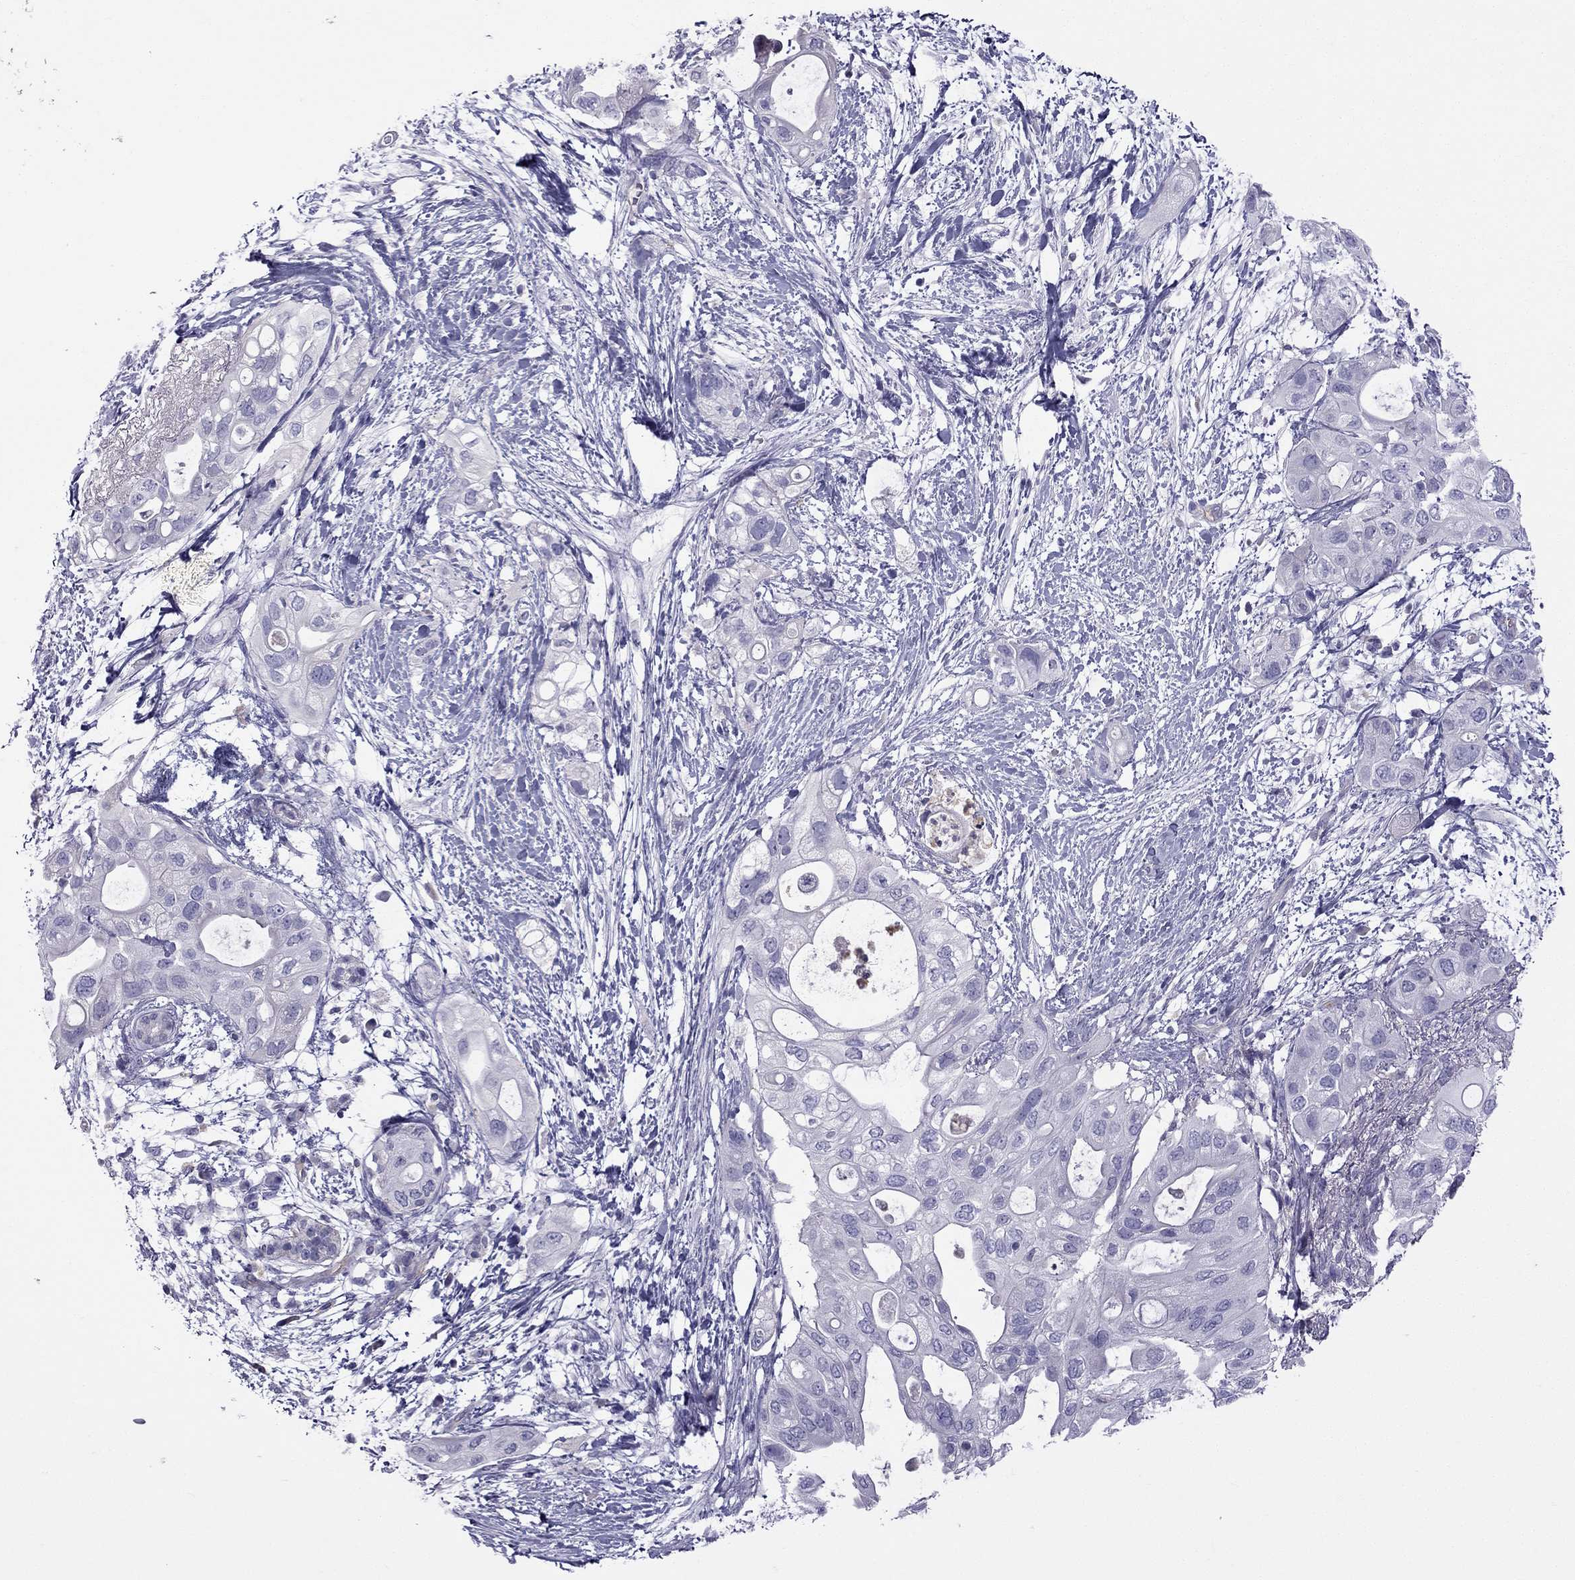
{"staining": {"intensity": "negative", "quantity": "none", "location": "none"}, "tissue": "pancreatic cancer", "cell_type": "Tumor cells", "image_type": "cancer", "snomed": [{"axis": "morphology", "description": "Adenocarcinoma, NOS"}, {"axis": "topography", "description": "Pancreas"}], "caption": "High power microscopy histopathology image of an immunohistochemistry (IHC) micrograph of pancreatic cancer, revealing no significant positivity in tumor cells.", "gene": "STOML3", "patient": {"sex": "female", "age": 72}}